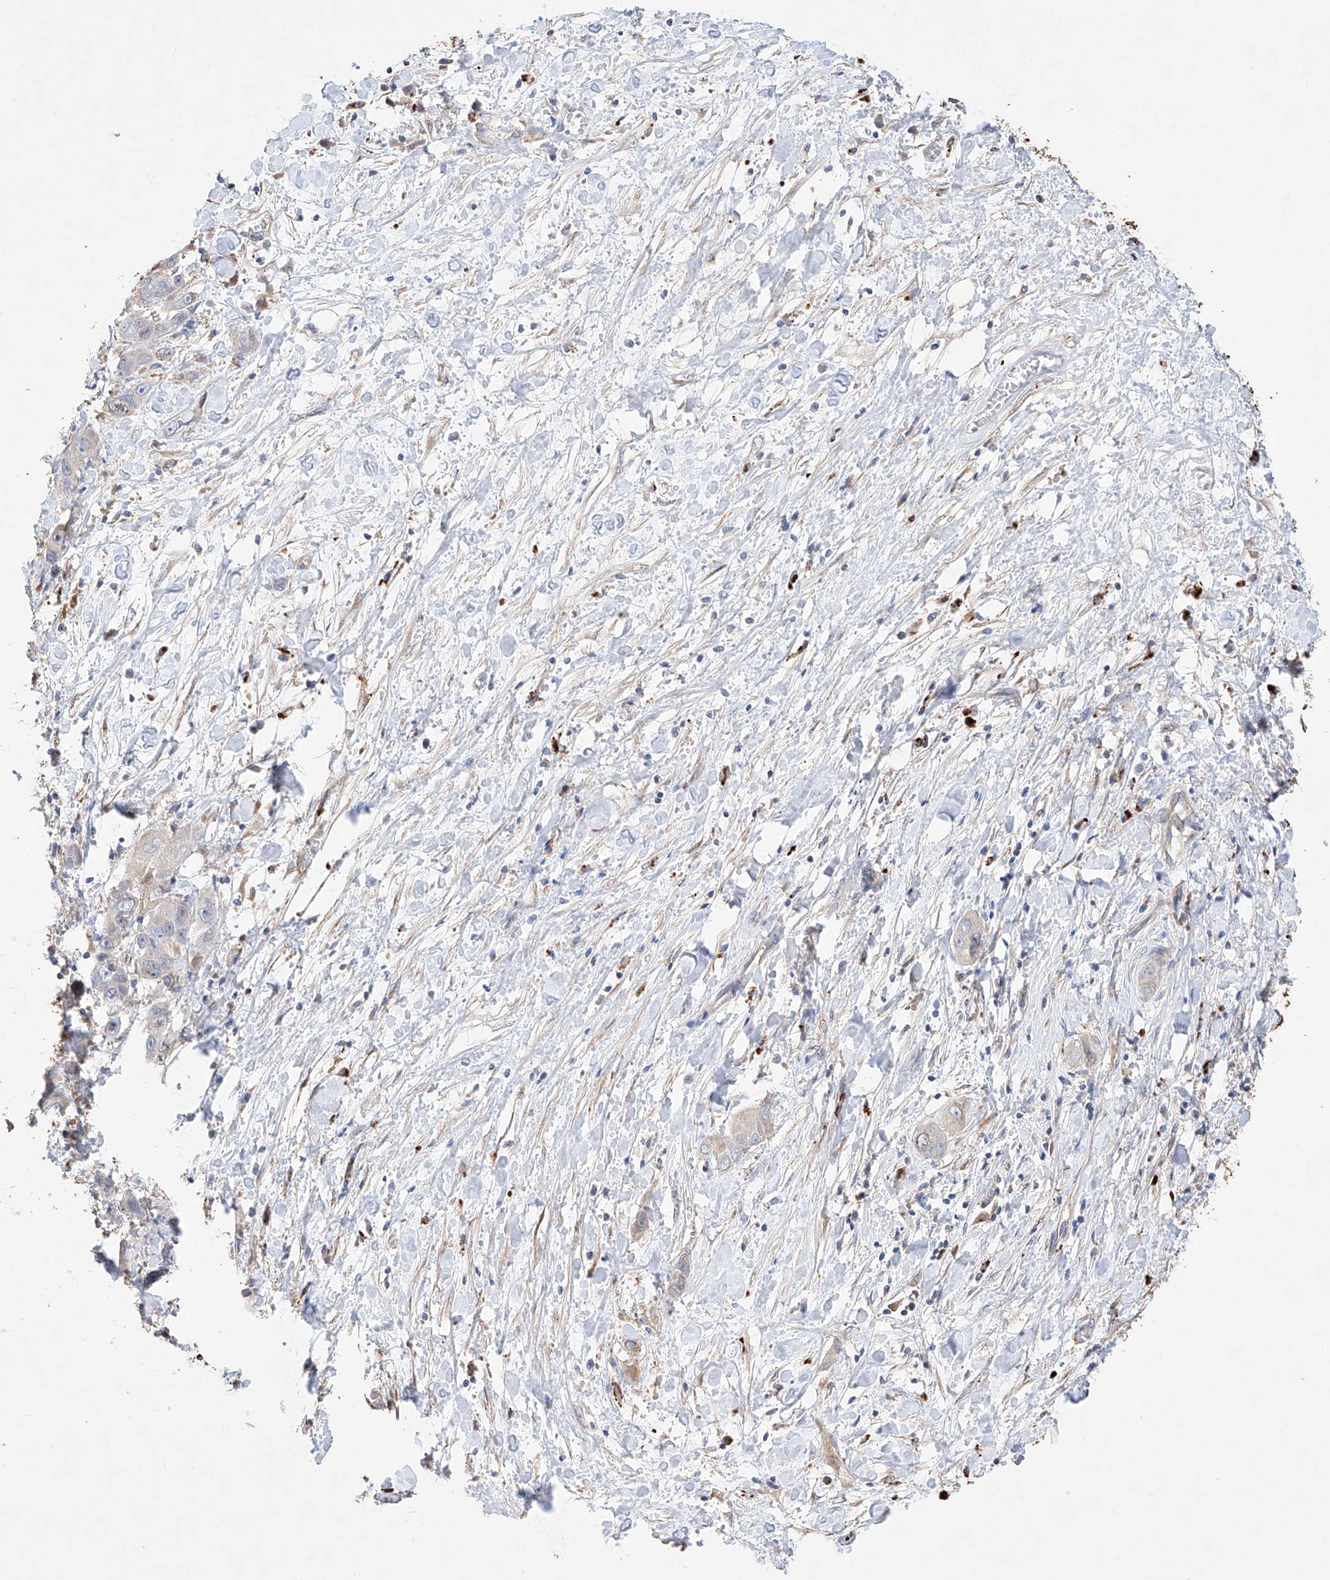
{"staining": {"intensity": "negative", "quantity": "none", "location": "none"}, "tissue": "liver cancer", "cell_type": "Tumor cells", "image_type": "cancer", "snomed": [{"axis": "morphology", "description": "Cholangiocarcinoma"}, {"axis": "topography", "description": "Liver"}], "caption": "Immunohistochemistry of liver cholangiocarcinoma displays no positivity in tumor cells.", "gene": "AFG1L", "patient": {"sex": "female", "age": 52}}